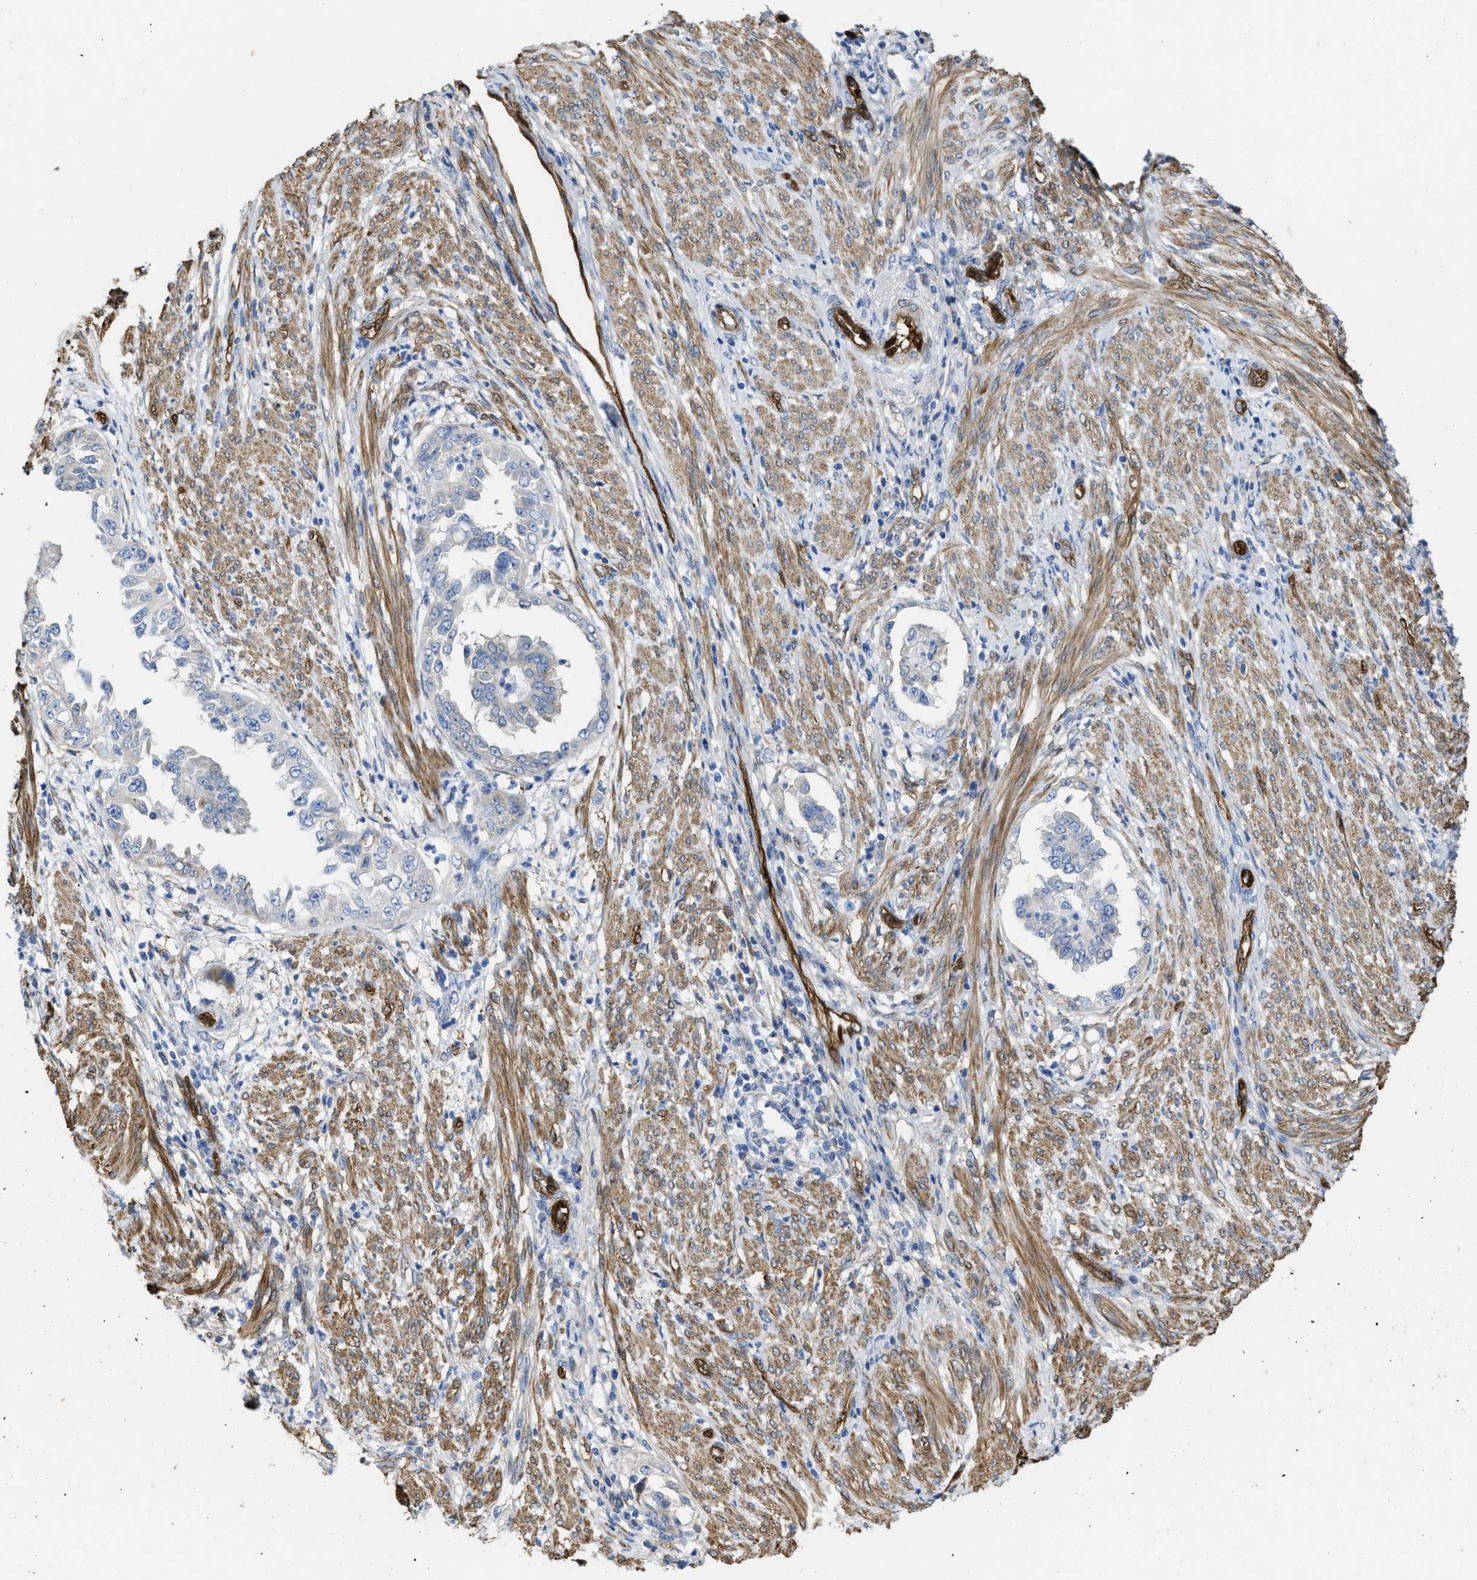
{"staining": {"intensity": "negative", "quantity": "none", "location": "none"}, "tissue": "endometrial cancer", "cell_type": "Tumor cells", "image_type": "cancer", "snomed": [{"axis": "morphology", "description": "Adenocarcinoma, NOS"}, {"axis": "topography", "description": "Endometrium"}], "caption": "Immunohistochemical staining of human adenocarcinoma (endometrial) reveals no significant expression in tumor cells. (DAB immunohistochemistry (IHC) with hematoxylin counter stain).", "gene": "ASS1", "patient": {"sex": "female", "age": 85}}